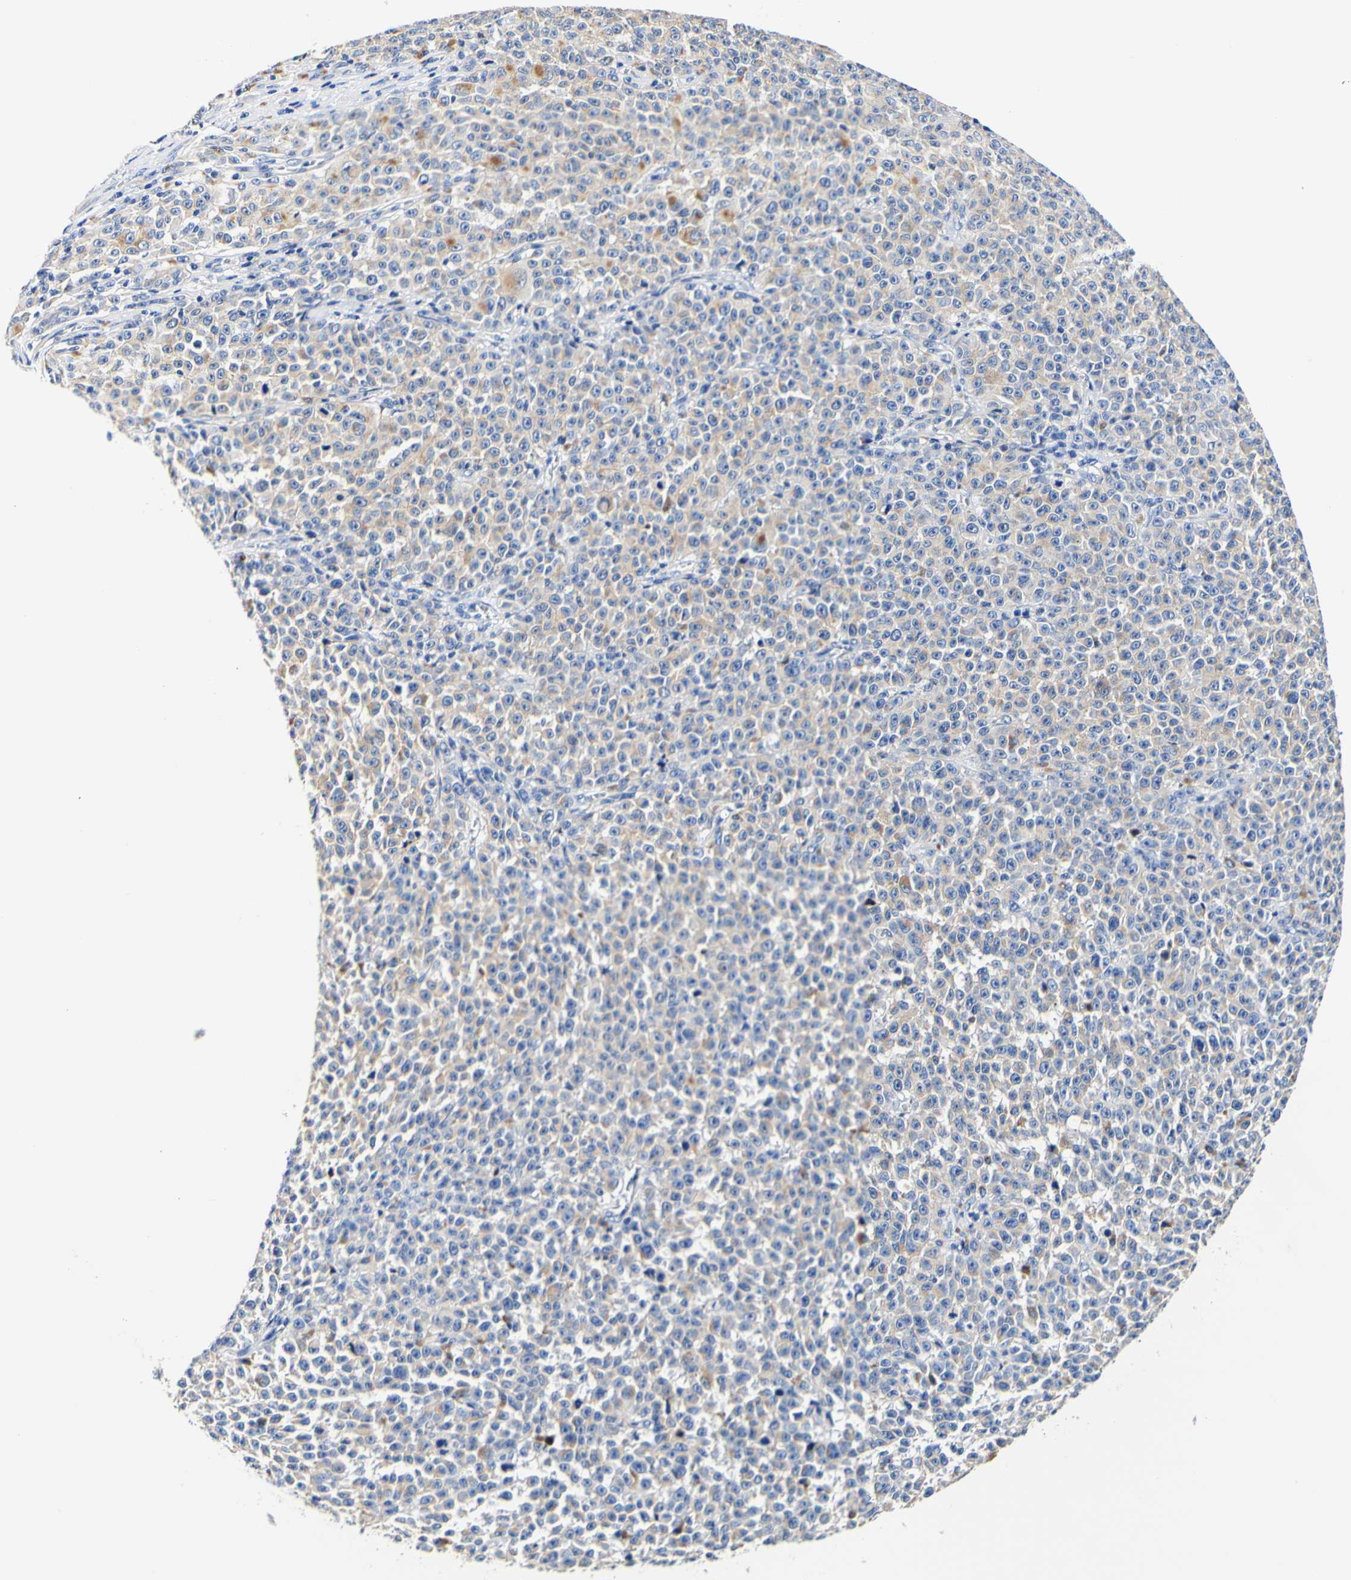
{"staining": {"intensity": "weak", "quantity": "25%-75%", "location": "cytoplasmic/membranous"}, "tissue": "melanoma", "cell_type": "Tumor cells", "image_type": "cancer", "snomed": [{"axis": "morphology", "description": "Malignant melanoma, NOS"}, {"axis": "topography", "description": "Skin"}], "caption": "High-magnification brightfield microscopy of melanoma stained with DAB (brown) and counterstained with hematoxylin (blue). tumor cells exhibit weak cytoplasmic/membranous expression is appreciated in approximately25%-75% of cells.", "gene": "CAMK4", "patient": {"sex": "female", "age": 82}}